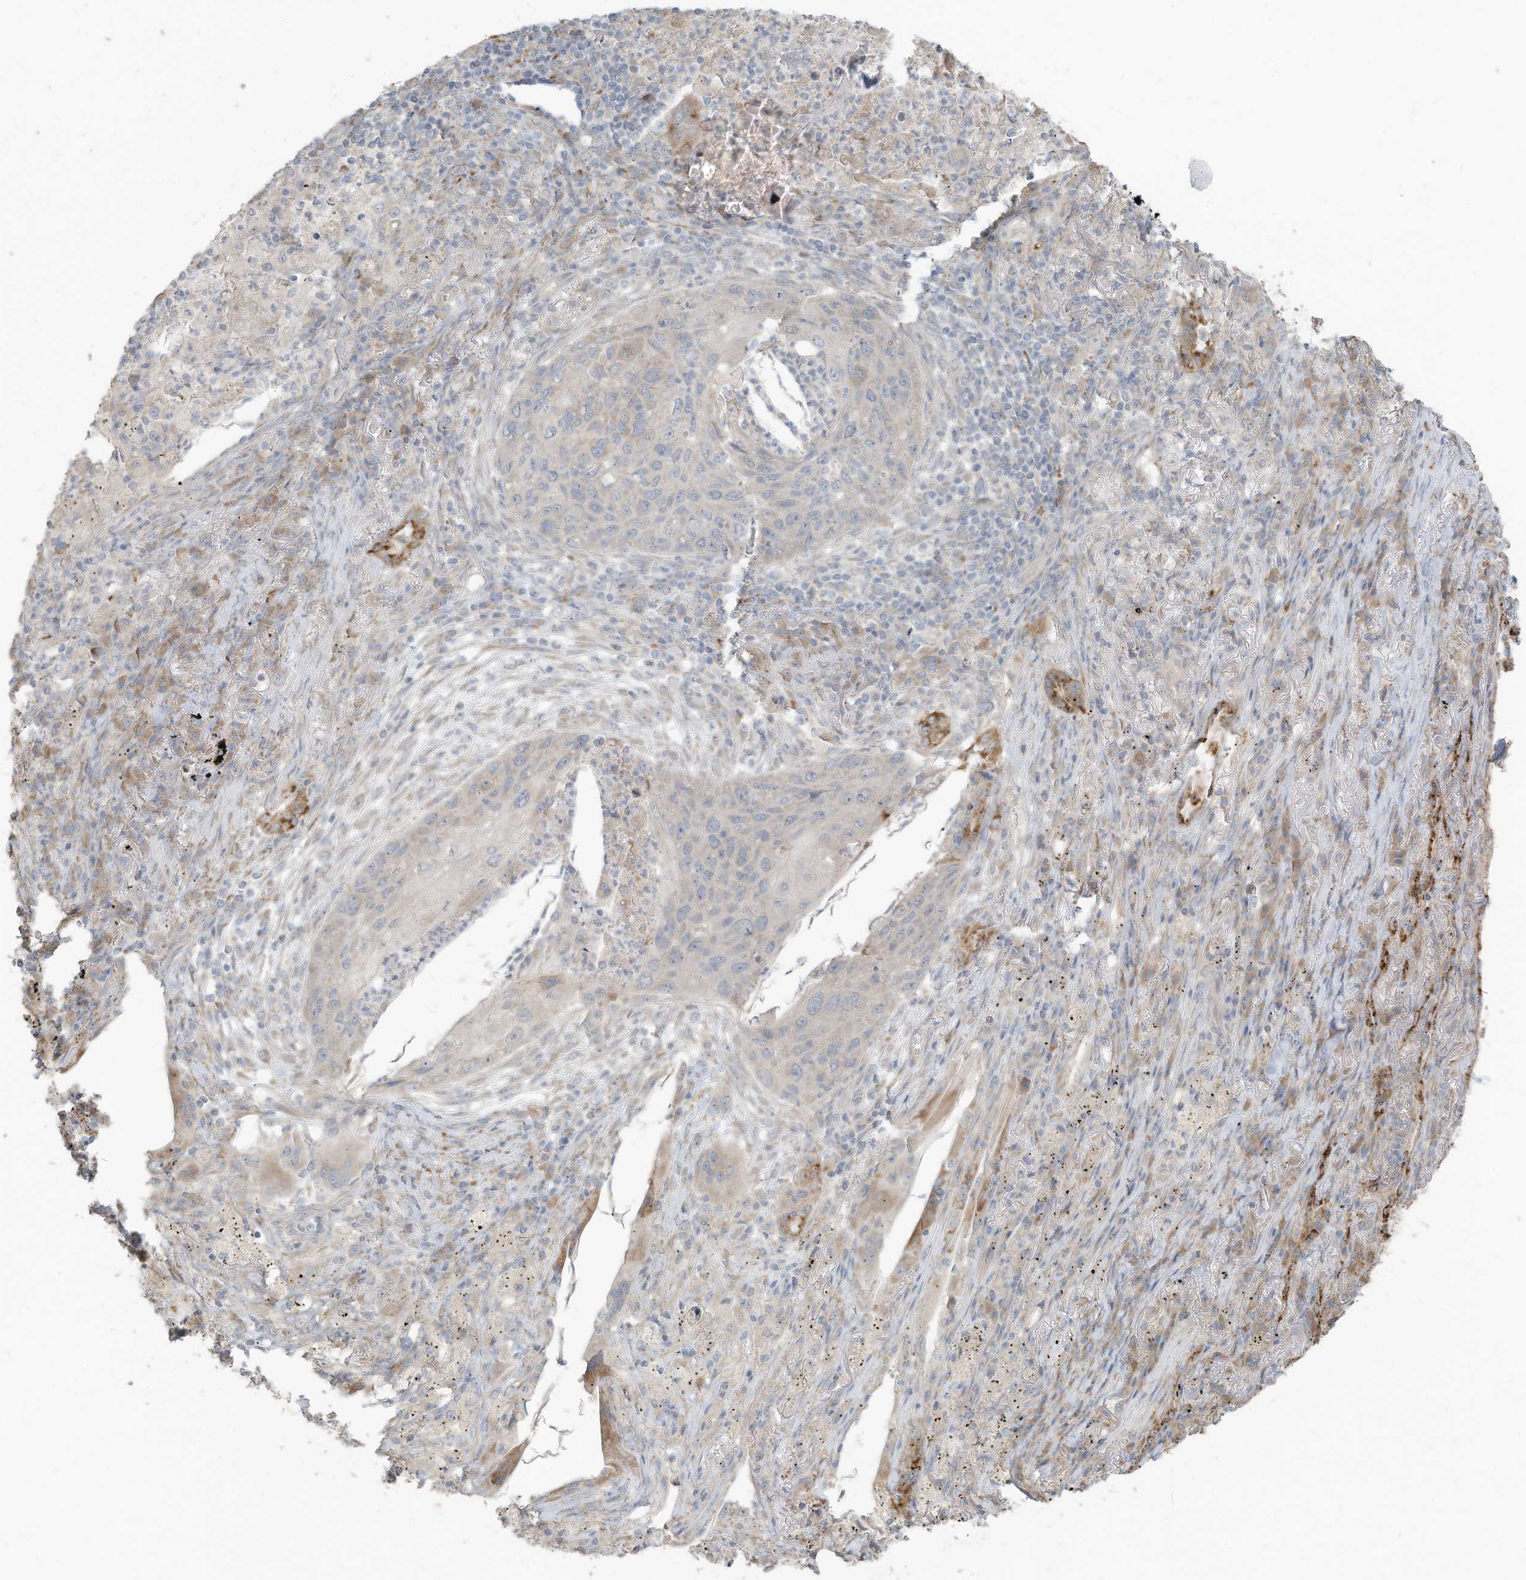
{"staining": {"intensity": "negative", "quantity": "none", "location": "none"}, "tissue": "lung cancer", "cell_type": "Tumor cells", "image_type": "cancer", "snomed": [{"axis": "morphology", "description": "Squamous cell carcinoma, NOS"}, {"axis": "topography", "description": "Lung"}], "caption": "A micrograph of lung squamous cell carcinoma stained for a protein displays no brown staining in tumor cells. (DAB (3,3'-diaminobenzidine) immunohistochemistry (IHC) visualized using brightfield microscopy, high magnification).", "gene": "MAGIX", "patient": {"sex": "female", "age": 63}}